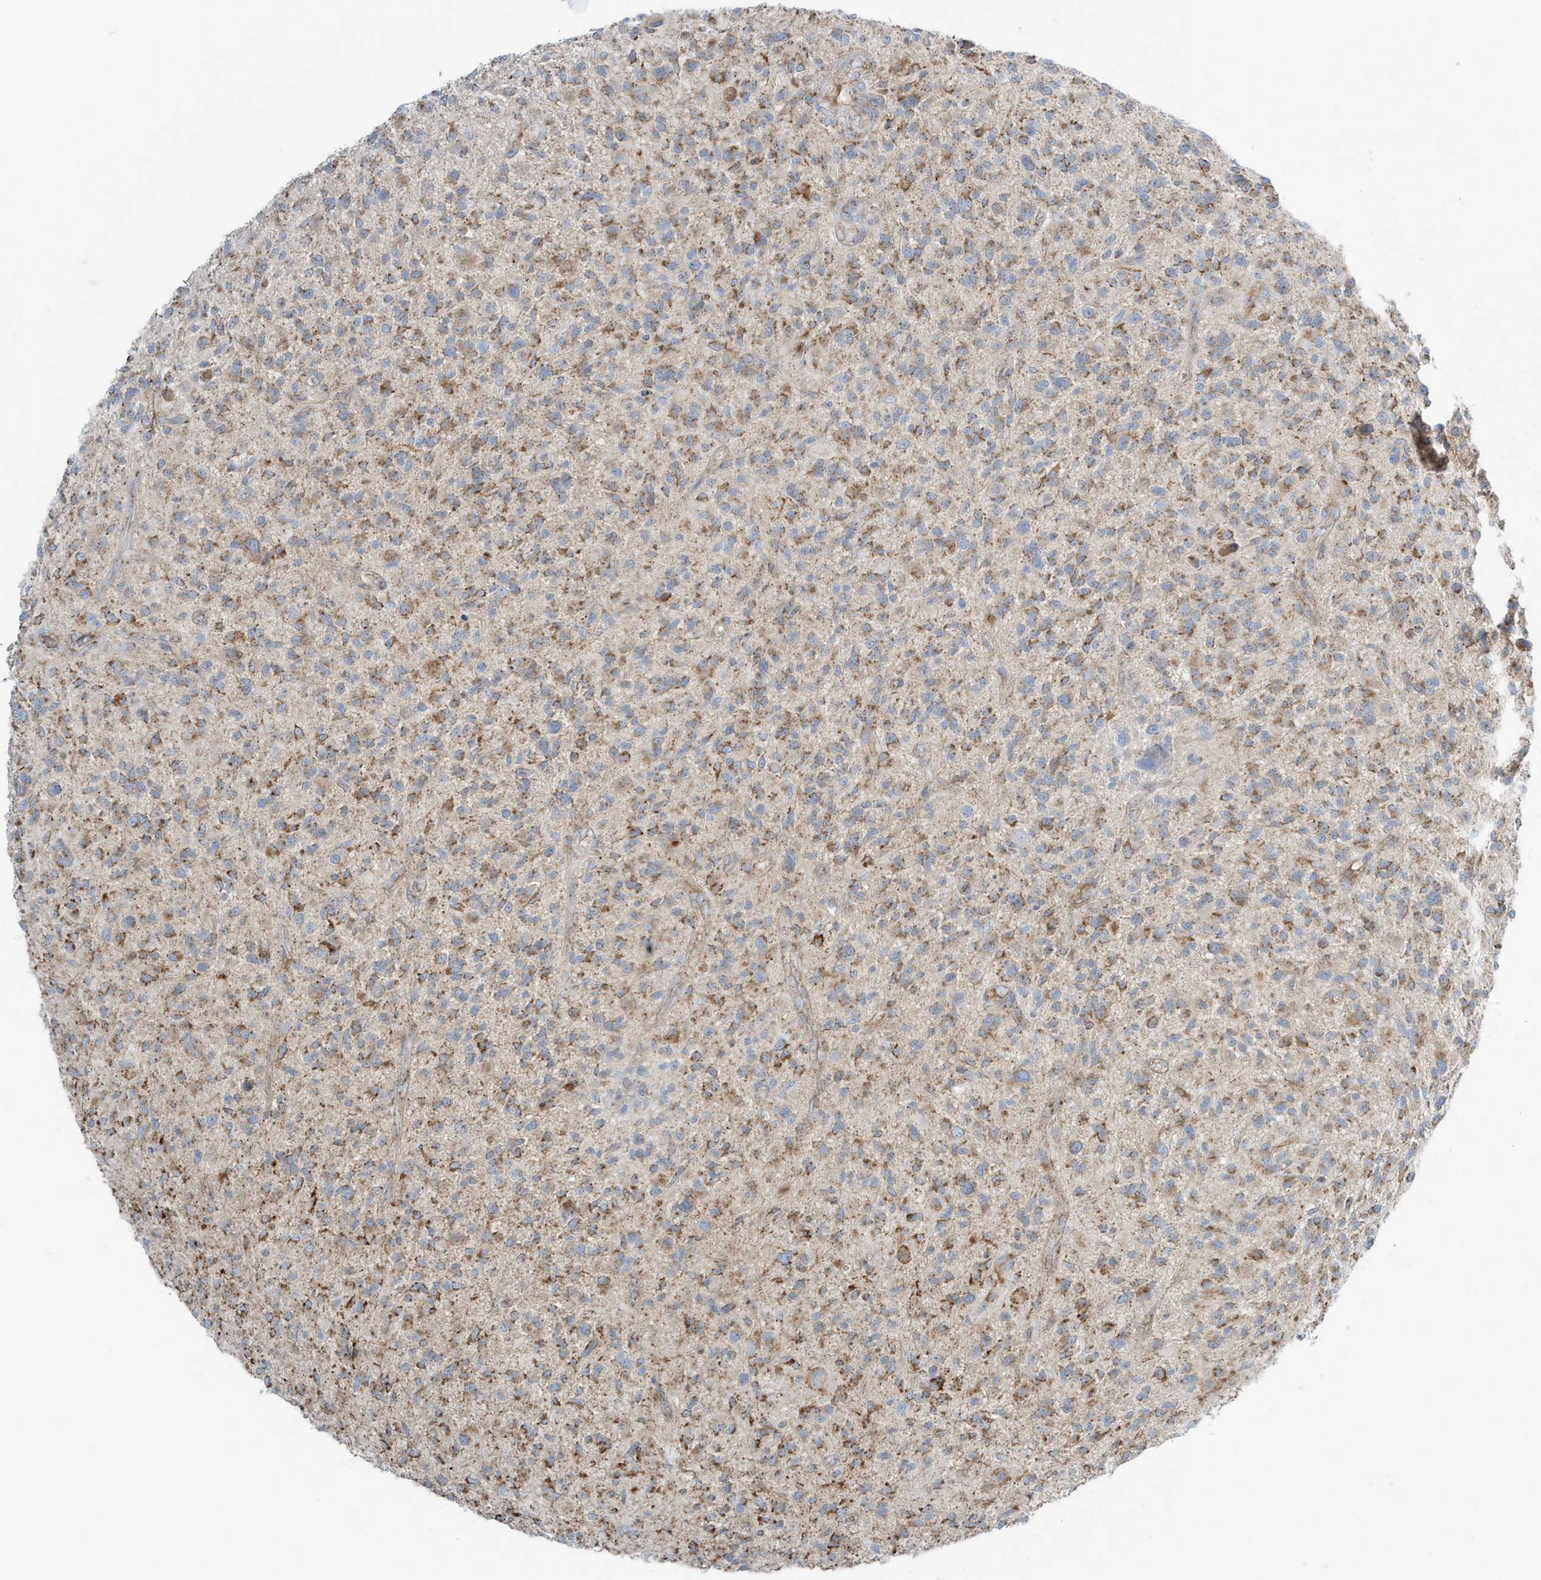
{"staining": {"intensity": "moderate", "quantity": ">75%", "location": "cytoplasmic/membranous"}, "tissue": "glioma", "cell_type": "Tumor cells", "image_type": "cancer", "snomed": [{"axis": "morphology", "description": "Glioma, malignant, High grade"}, {"axis": "topography", "description": "Brain"}], "caption": "Immunohistochemical staining of high-grade glioma (malignant) demonstrates moderate cytoplasmic/membranous protein expression in about >75% of tumor cells. The protein is stained brown, and the nuclei are stained in blue (DAB (3,3'-diaminobenzidine) IHC with brightfield microscopy, high magnification).", "gene": "RAB11FIP3", "patient": {"sex": "male", "age": 47}}